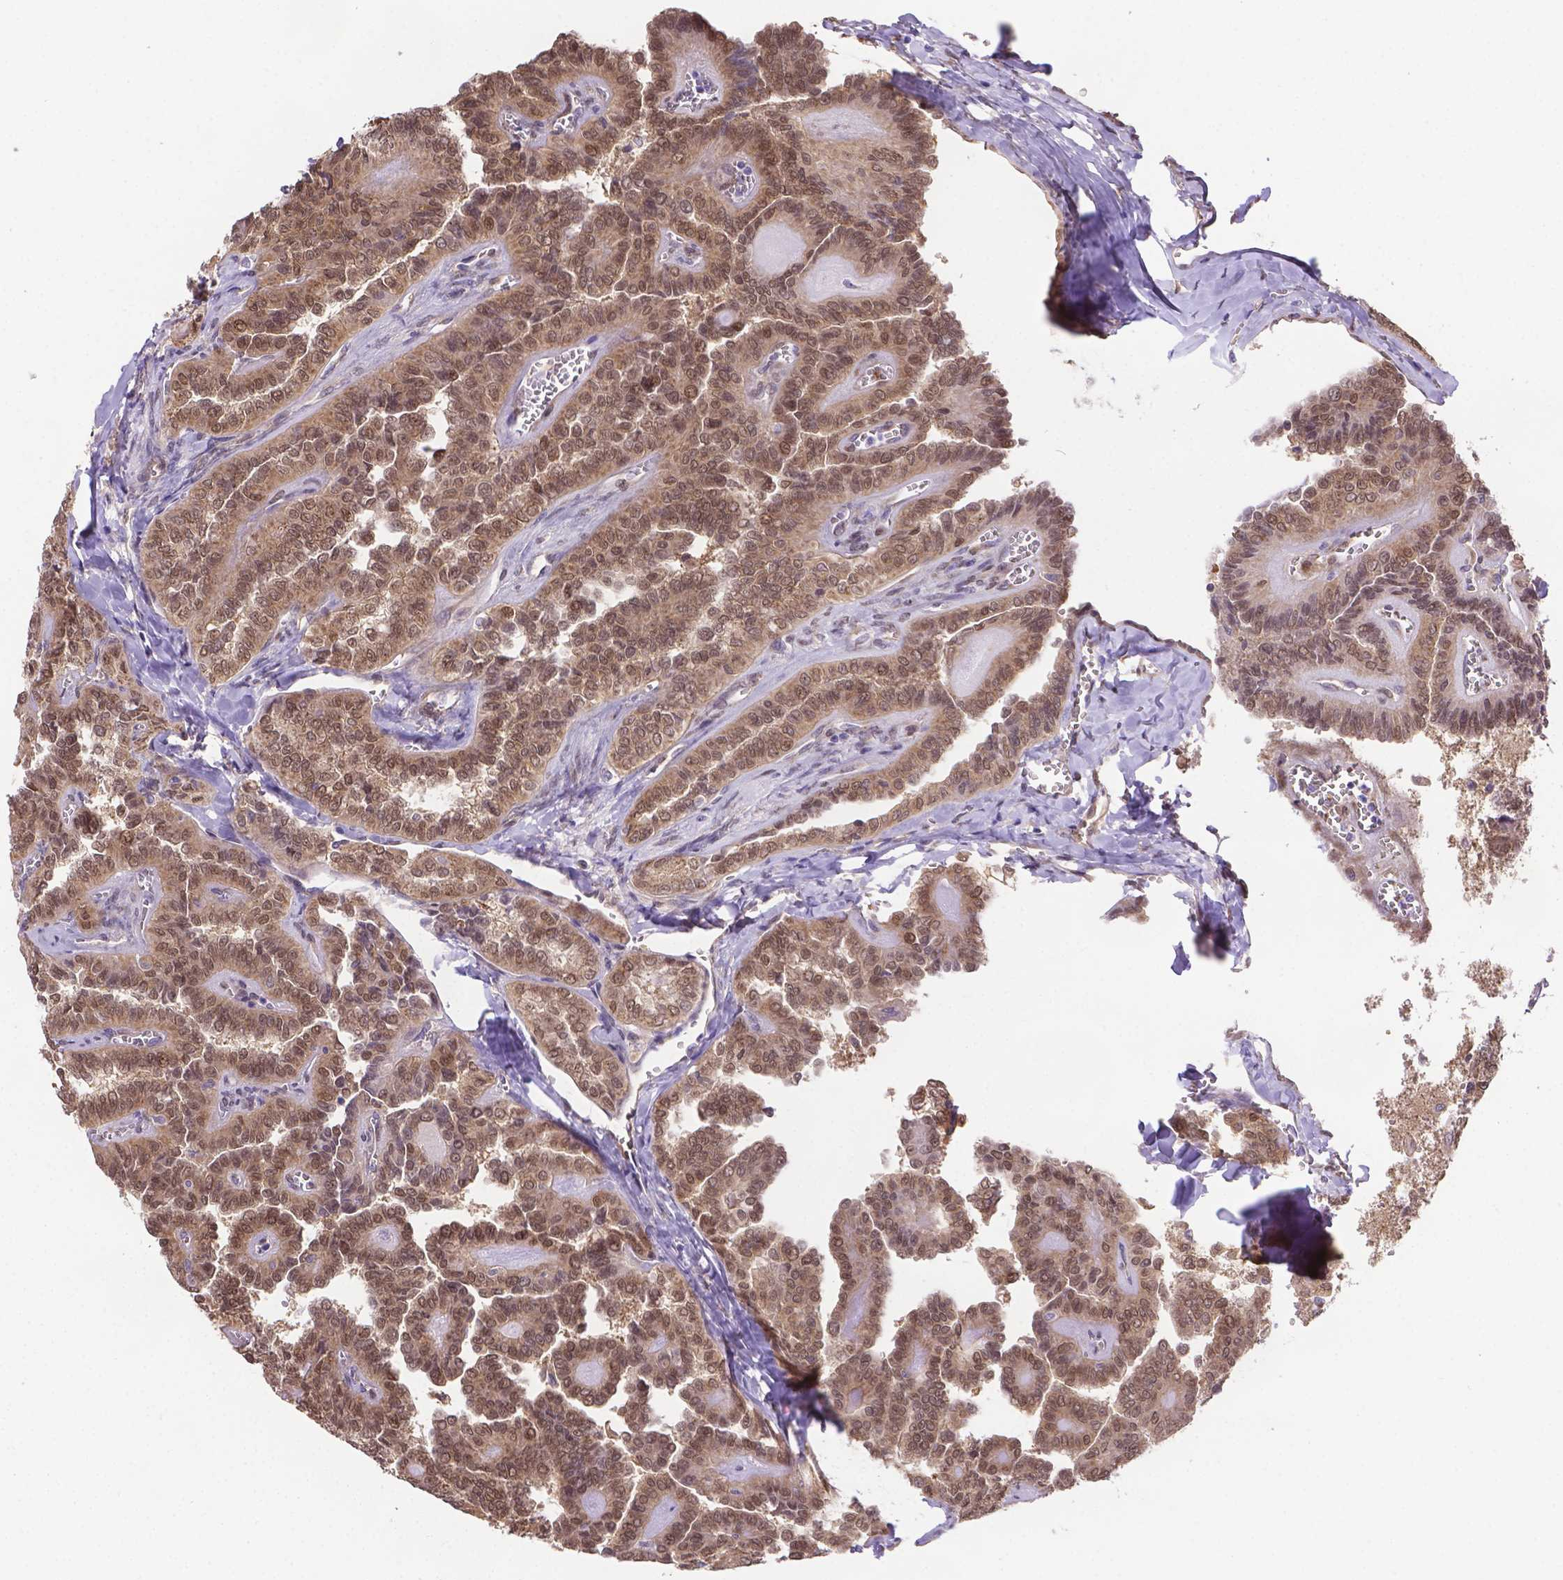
{"staining": {"intensity": "weak", "quantity": ">75%", "location": "cytoplasmic/membranous"}, "tissue": "thyroid cancer", "cell_type": "Tumor cells", "image_type": "cancer", "snomed": [{"axis": "morphology", "description": "Papillary adenocarcinoma, NOS"}, {"axis": "topography", "description": "Thyroid gland"}], "caption": "This micrograph demonstrates immunohistochemistry (IHC) staining of thyroid papillary adenocarcinoma, with low weak cytoplasmic/membranous staining in about >75% of tumor cells.", "gene": "YAP1", "patient": {"sex": "female", "age": 41}}